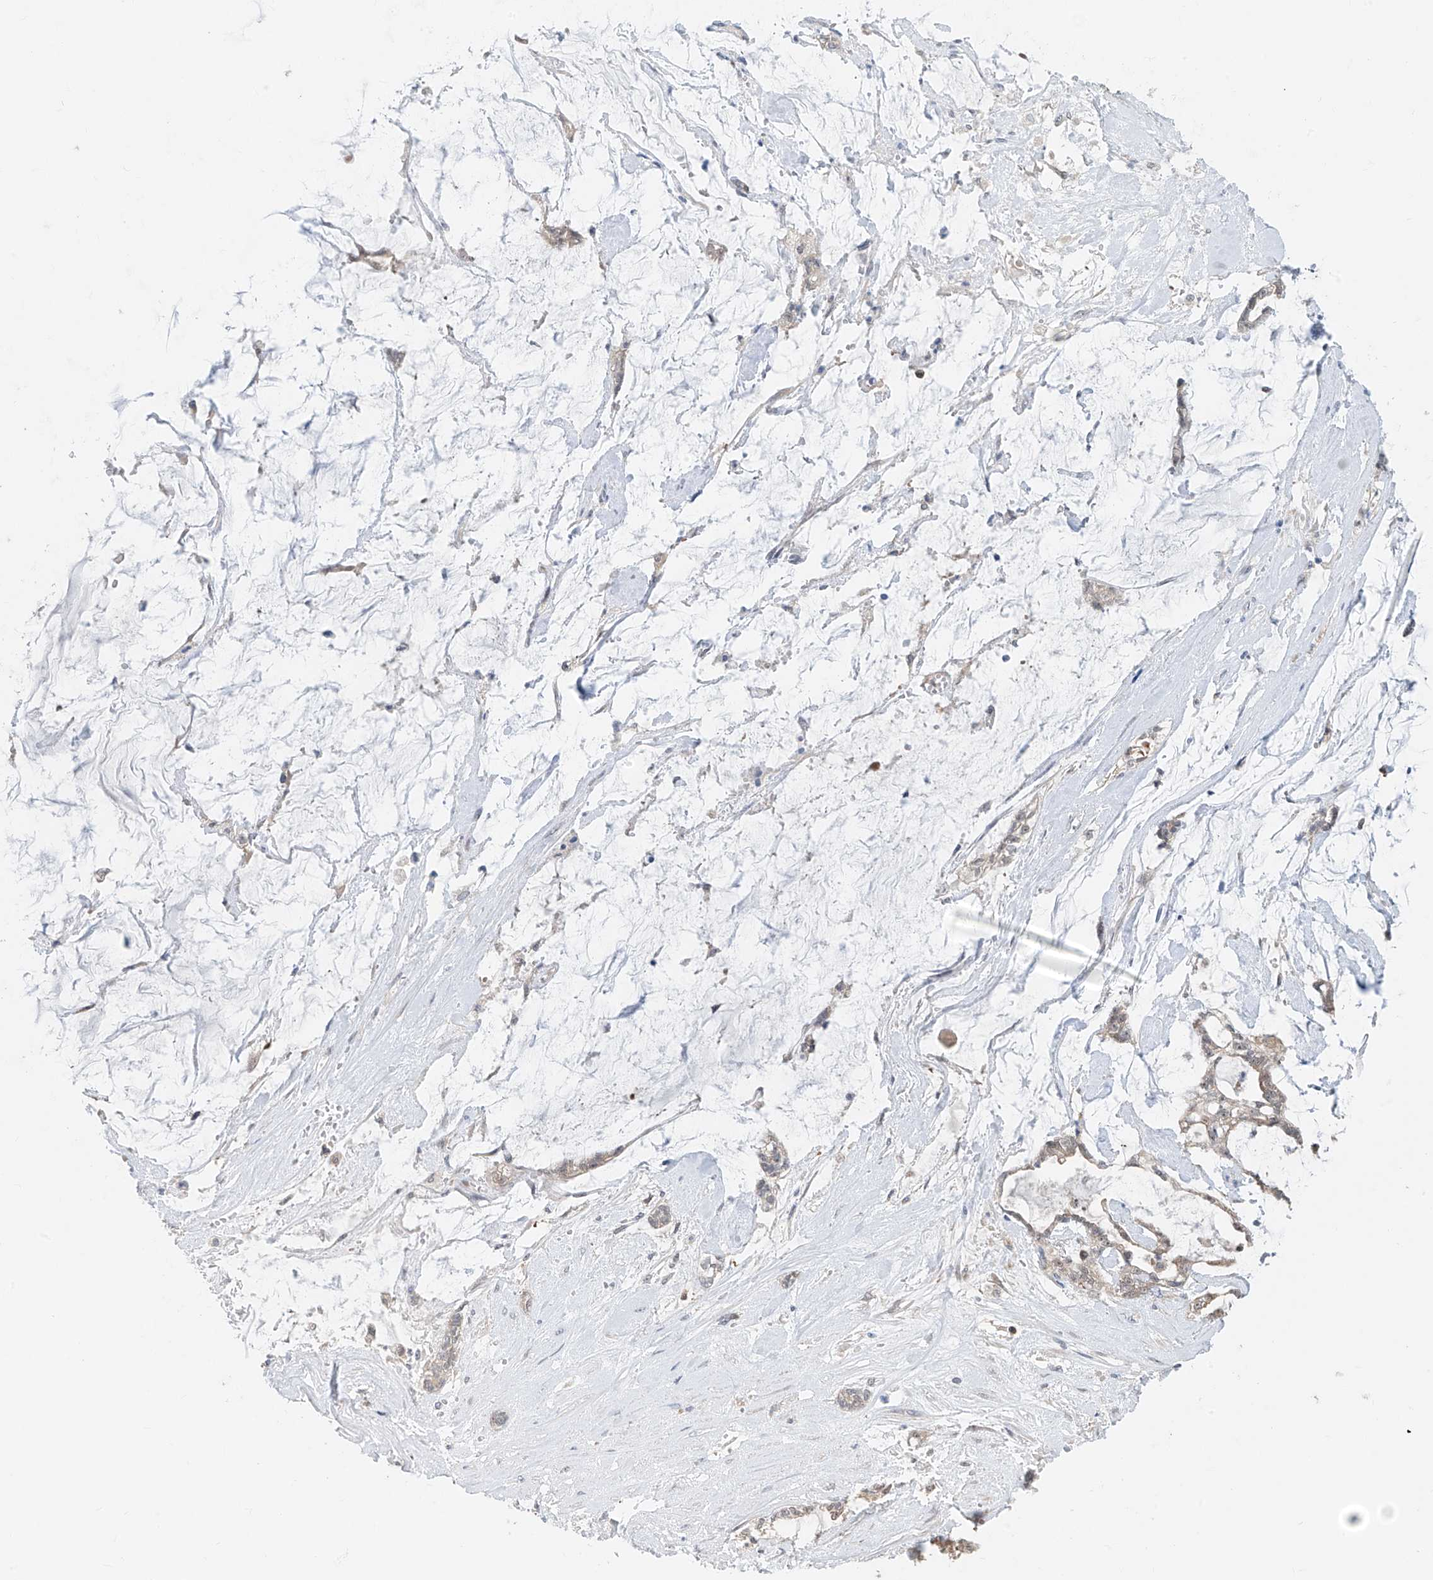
{"staining": {"intensity": "weak", "quantity": ">75%", "location": "cytoplasmic/membranous,nuclear"}, "tissue": "pancreatic cancer", "cell_type": "Tumor cells", "image_type": "cancer", "snomed": [{"axis": "morphology", "description": "Adenocarcinoma, NOS"}, {"axis": "topography", "description": "Pancreas"}], "caption": "Weak cytoplasmic/membranous and nuclear protein expression is present in approximately >75% of tumor cells in adenocarcinoma (pancreatic).", "gene": "TTC38", "patient": {"sex": "female", "age": 73}}